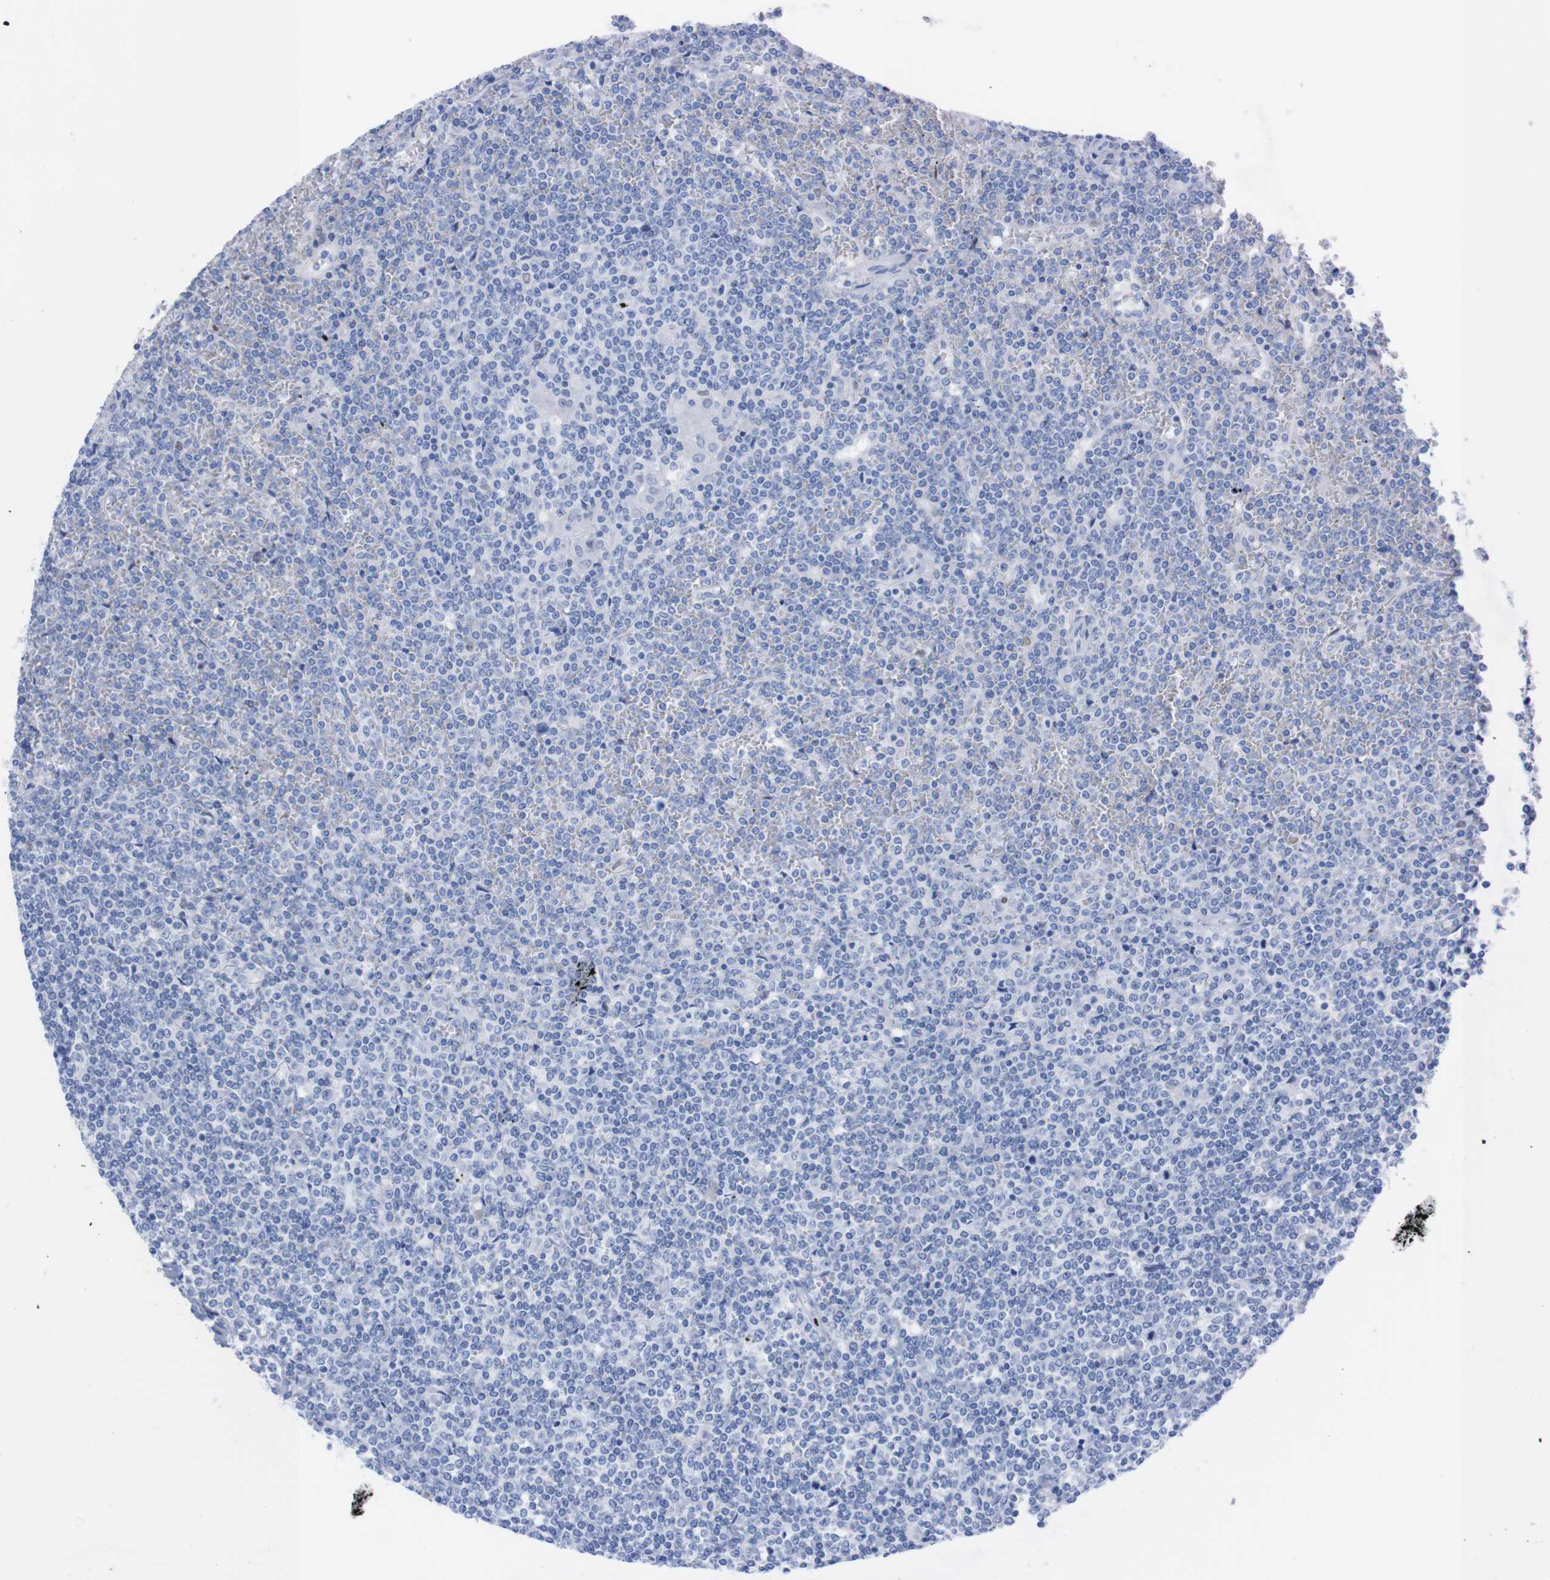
{"staining": {"intensity": "negative", "quantity": "none", "location": "none"}, "tissue": "lymphoma", "cell_type": "Tumor cells", "image_type": "cancer", "snomed": [{"axis": "morphology", "description": "Malignant lymphoma, non-Hodgkin's type, Low grade"}, {"axis": "topography", "description": "Spleen"}], "caption": "Histopathology image shows no protein positivity in tumor cells of low-grade malignant lymphoma, non-Hodgkin's type tissue.", "gene": "P2RY12", "patient": {"sex": "female", "age": 19}}